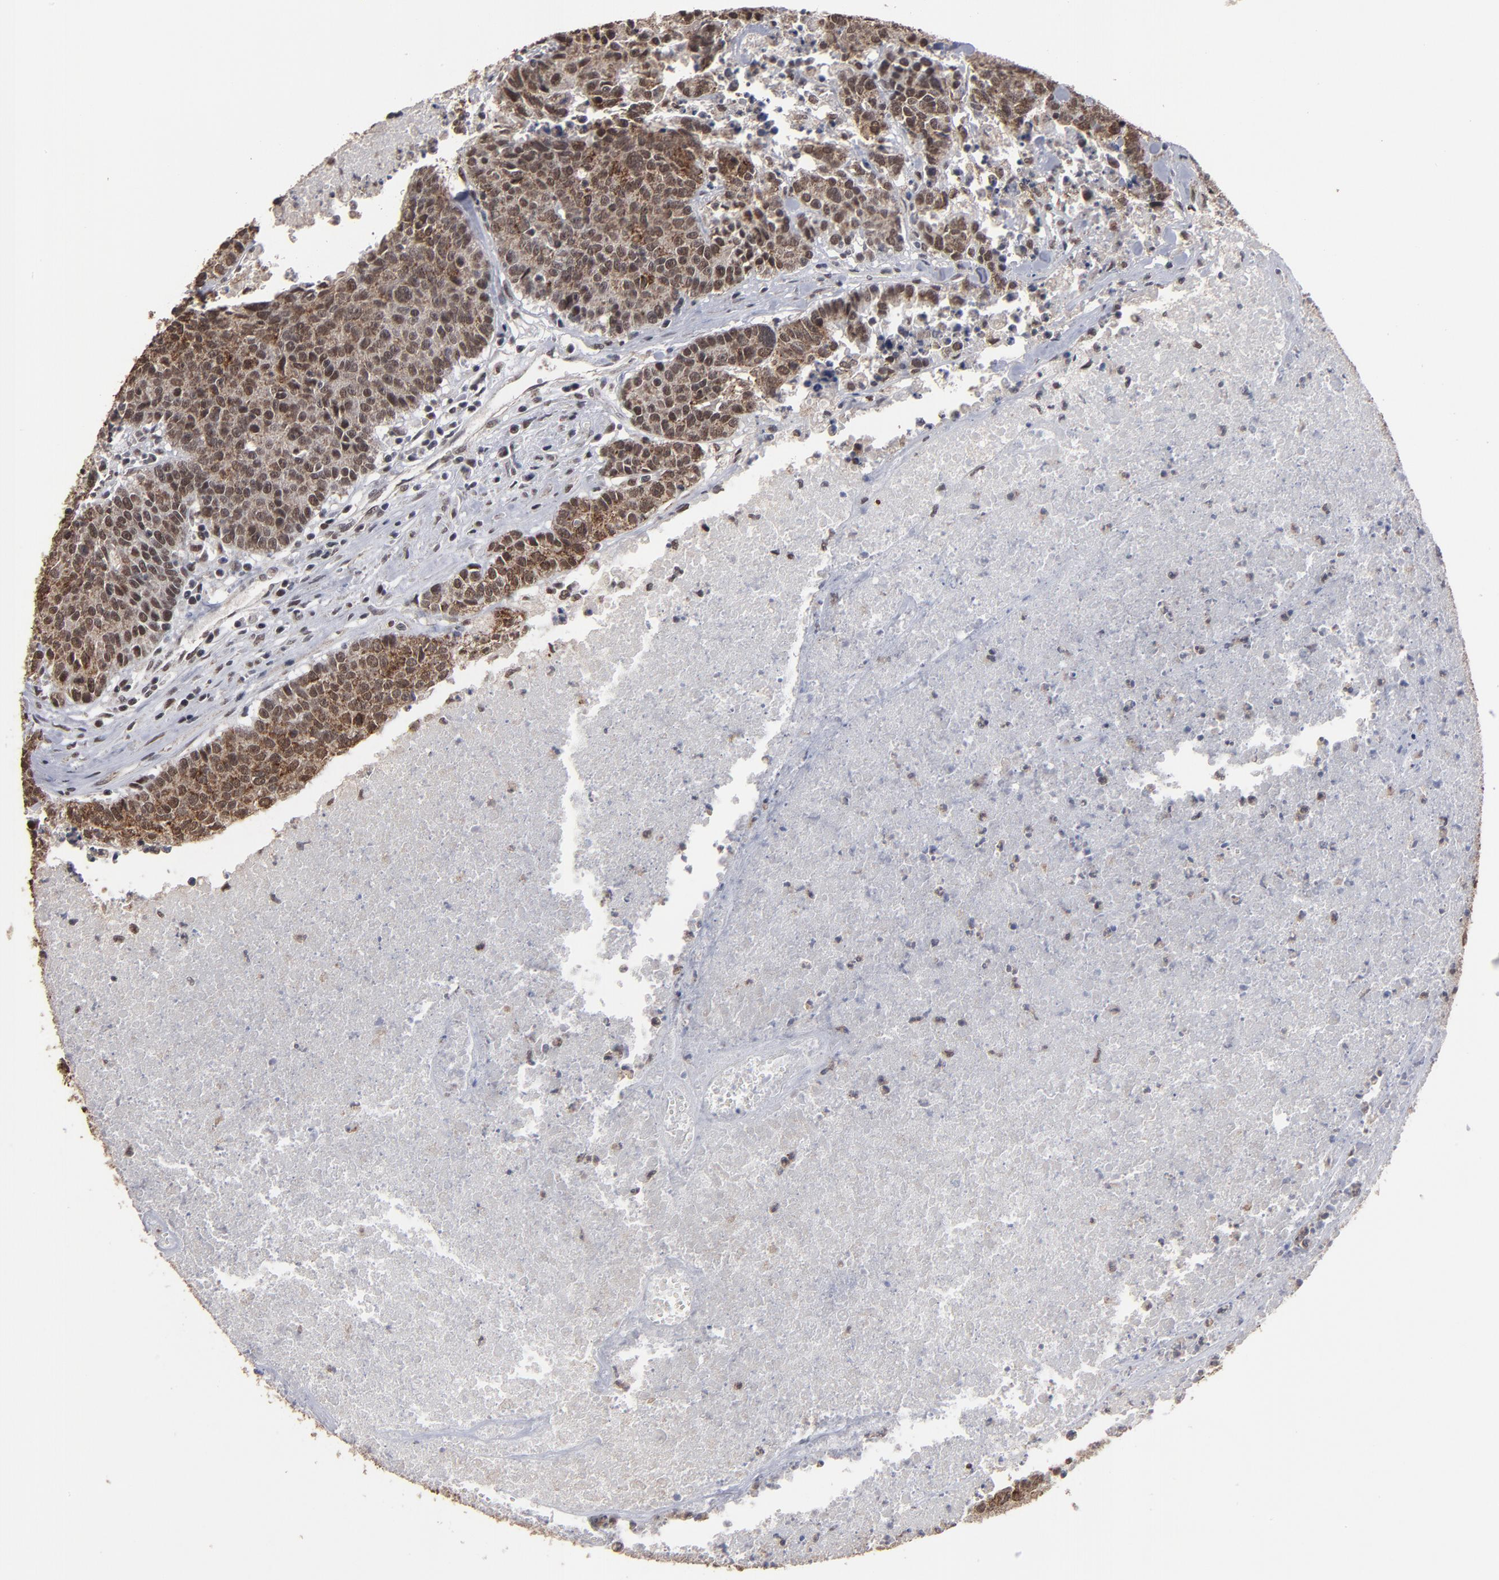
{"staining": {"intensity": "moderate", "quantity": ">75%", "location": "cytoplasmic/membranous,nuclear"}, "tissue": "colorectal cancer", "cell_type": "Tumor cells", "image_type": "cancer", "snomed": [{"axis": "morphology", "description": "Adenocarcinoma, NOS"}, {"axis": "topography", "description": "Colon"}], "caption": "Protein expression analysis of adenocarcinoma (colorectal) reveals moderate cytoplasmic/membranous and nuclear staining in approximately >75% of tumor cells.", "gene": "BNIP3", "patient": {"sex": "female", "age": 53}}